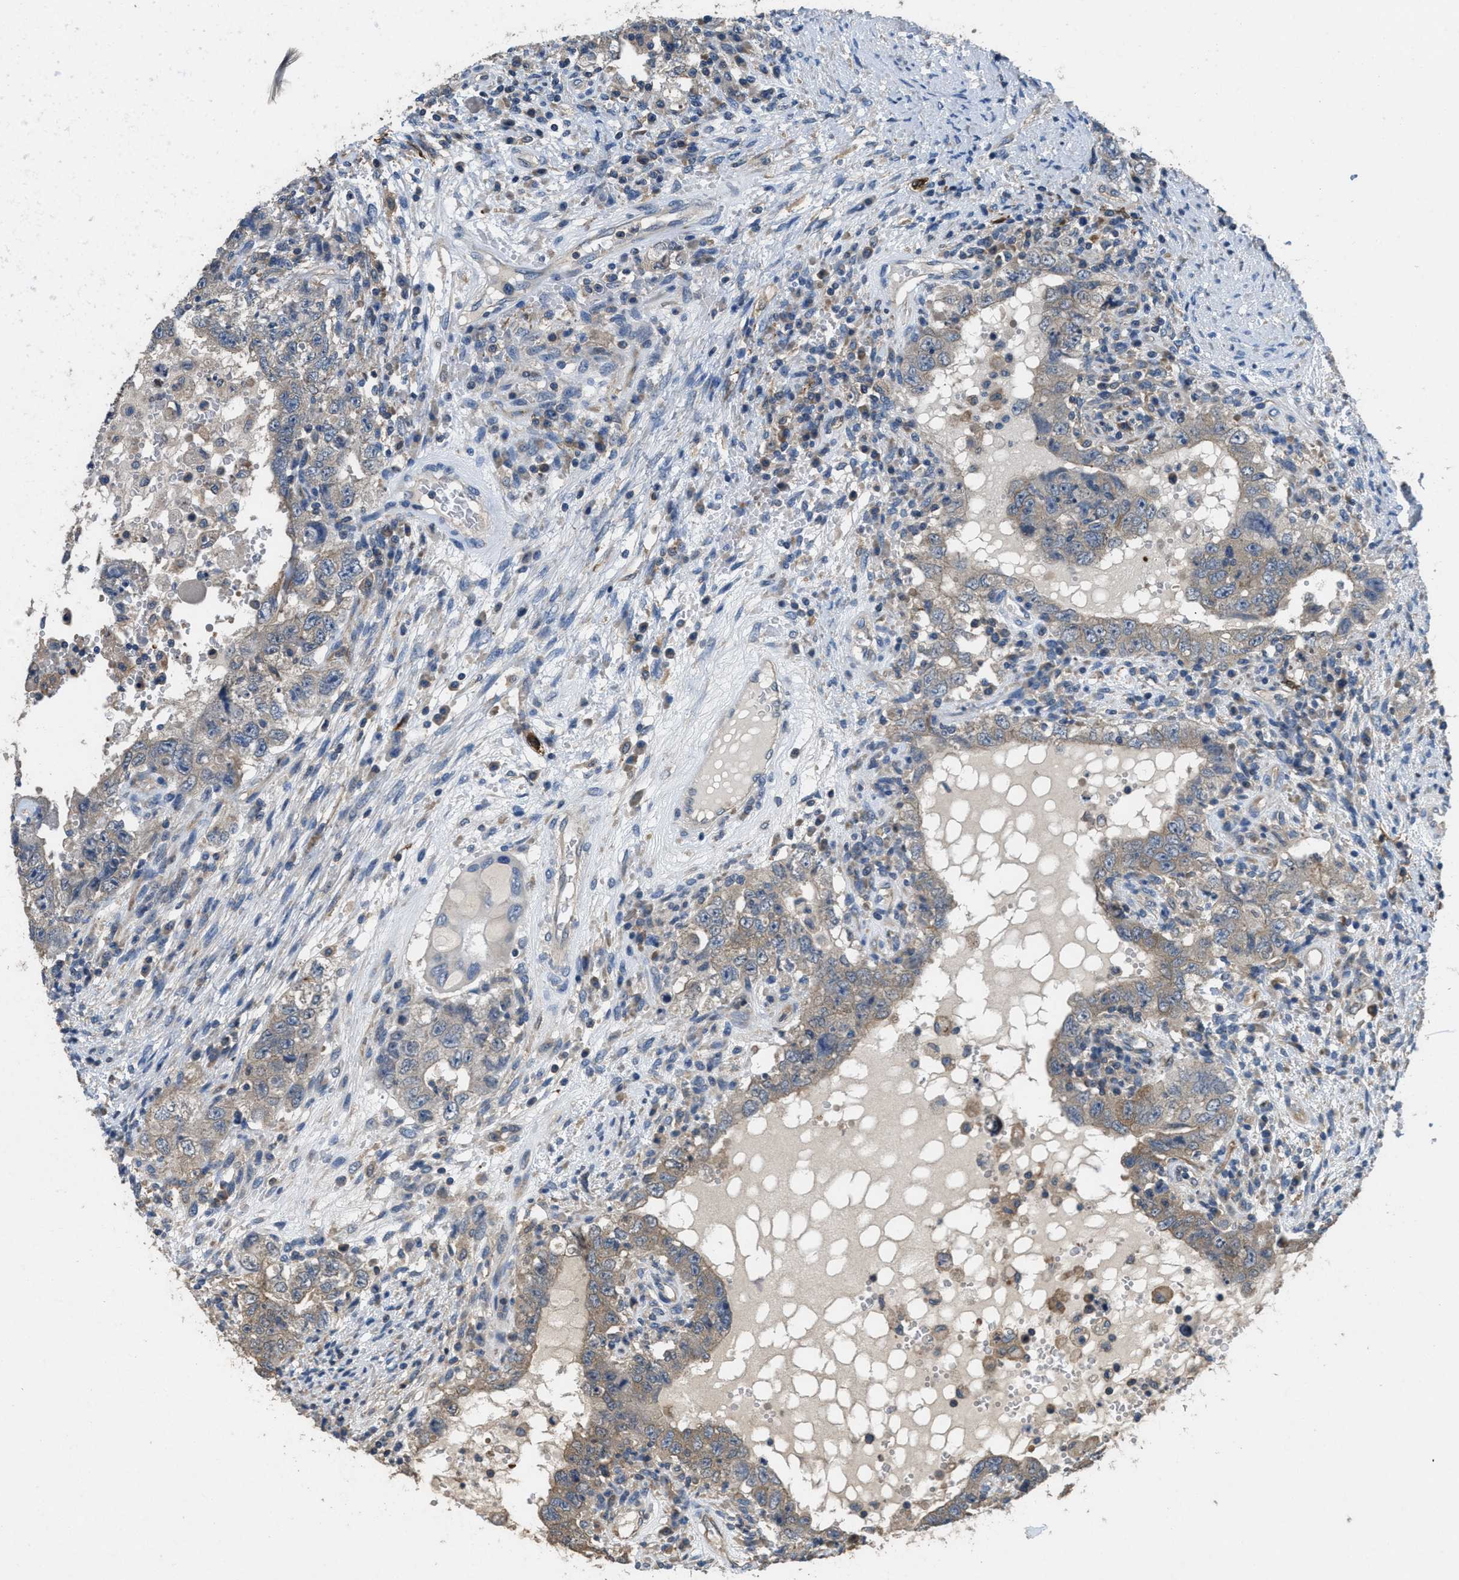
{"staining": {"intensity": "moderate", "quantity": "25%-75%", "location": "cytoplasmic/membranous"}, "tissue": "testis cancer", "cell_type": "Tumor cells", "image_type": "cancer", "snomed": [{"axis": "morphology", "description": "Carcinoma, Embryonal, NOS"}, {"axis": "topography", "description": "Testis"}], "caption": "Immunohistochemical staining of testis cancer (embryonal carcinoma) displays medium levels of moderate cytoplasmic/membranous expression in approximately 25%-75% of tumor cells. The staining is performed using DAB brown chromogen to label protein expression. The nuclei are counter-stained blue using hematoxylin.", "gene": "DGKE", "patient": {"sex": "male", "age": 26}}